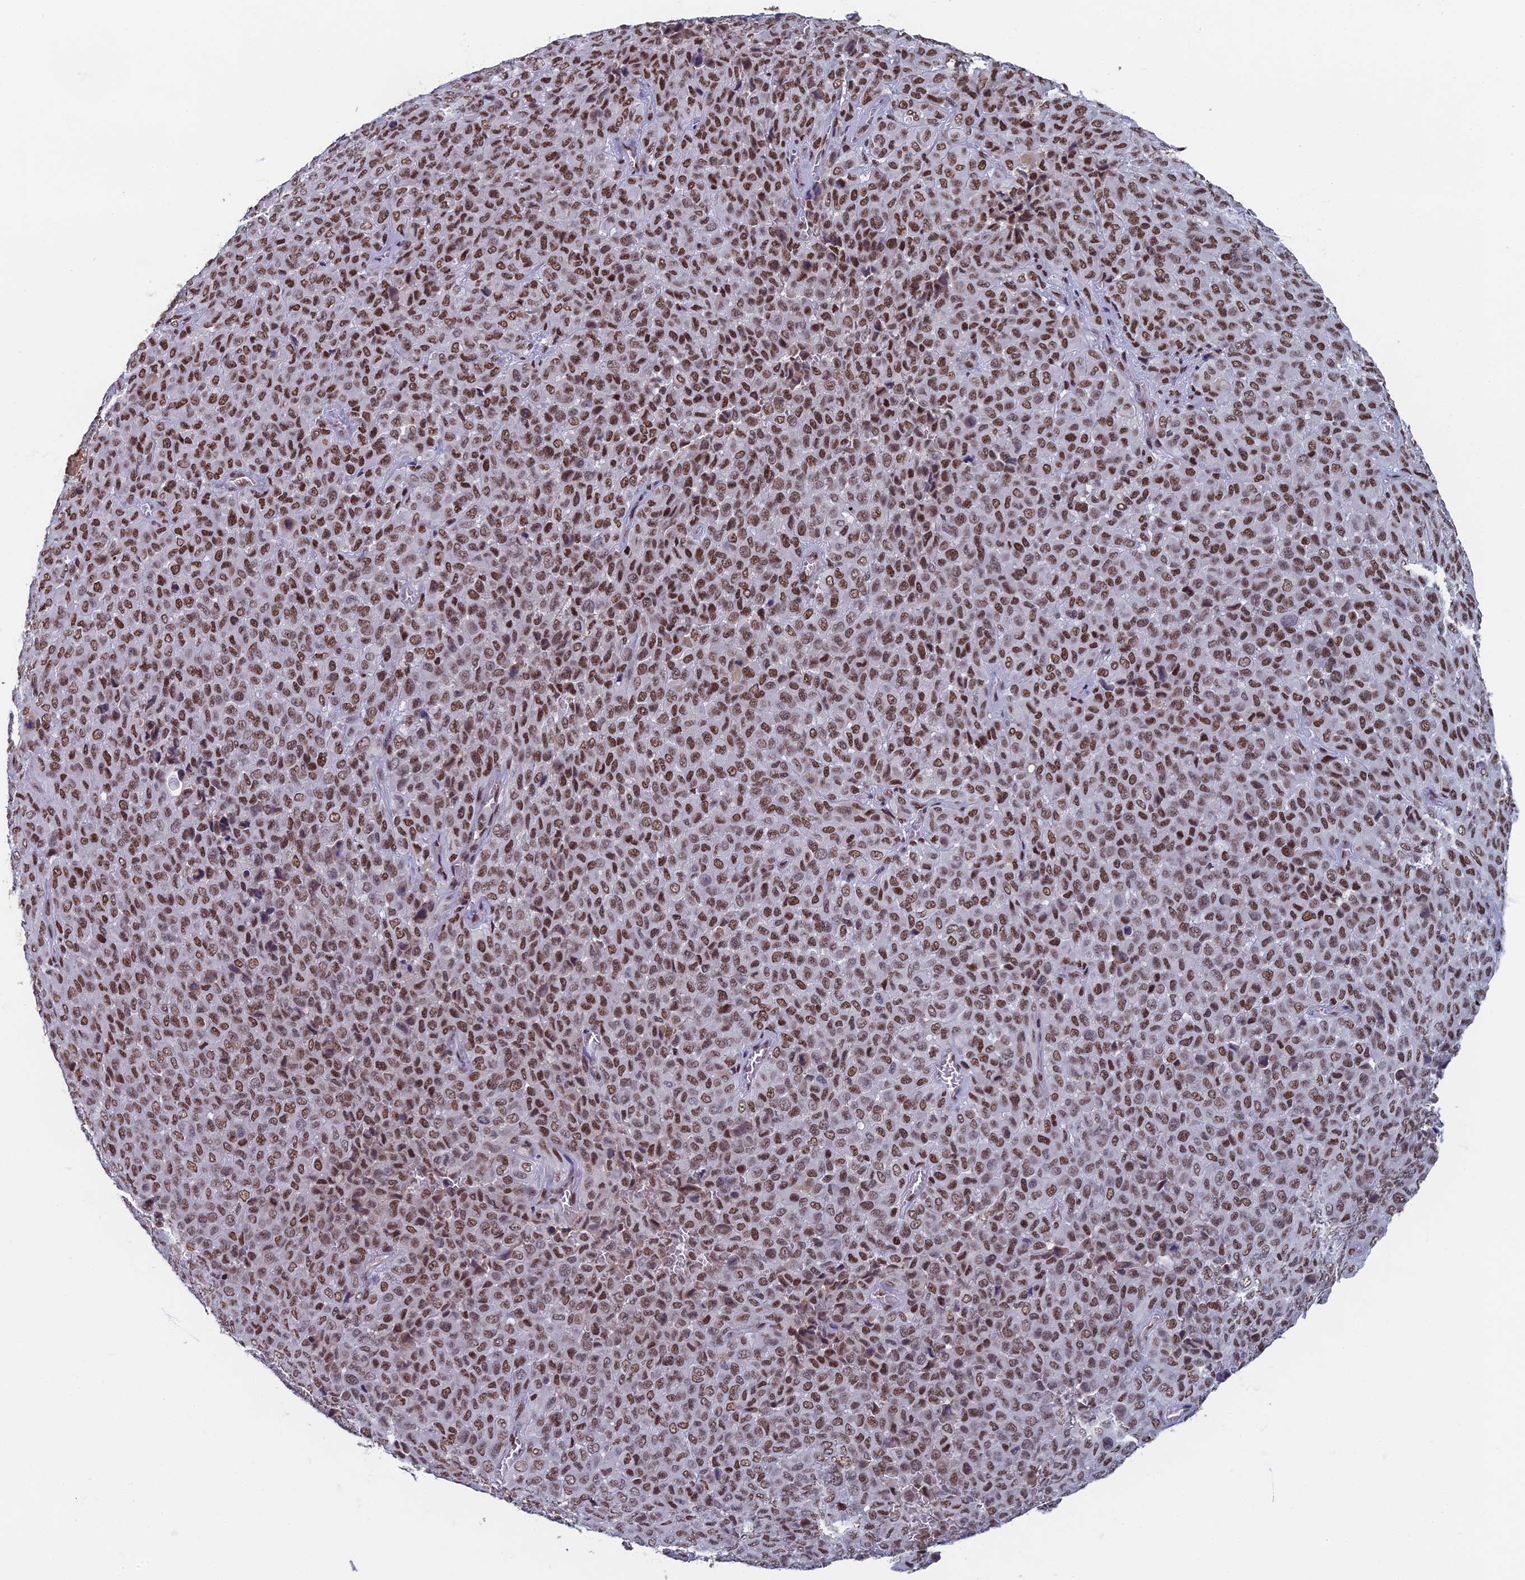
{"staining": {"intensity": "moderate", "quantity": ">75%", "location": "nuclear"}, "tissue": "melanoma", "cell_type": "Tumor cells", "image_type": "cancer", "snomed": [{"axis": "morphology", "description": "Malignant melanoma, Metastatic site"}, {"axis": "topography", "description": "Skin"}], "caption": "Protein expression analysis of malignant melanoma (metastatic site) reveals moderate nuclear expression in approximately >75% of tumor cells.", "gene": "TAF13", "patient": {"sex": "female", "age": 81}}